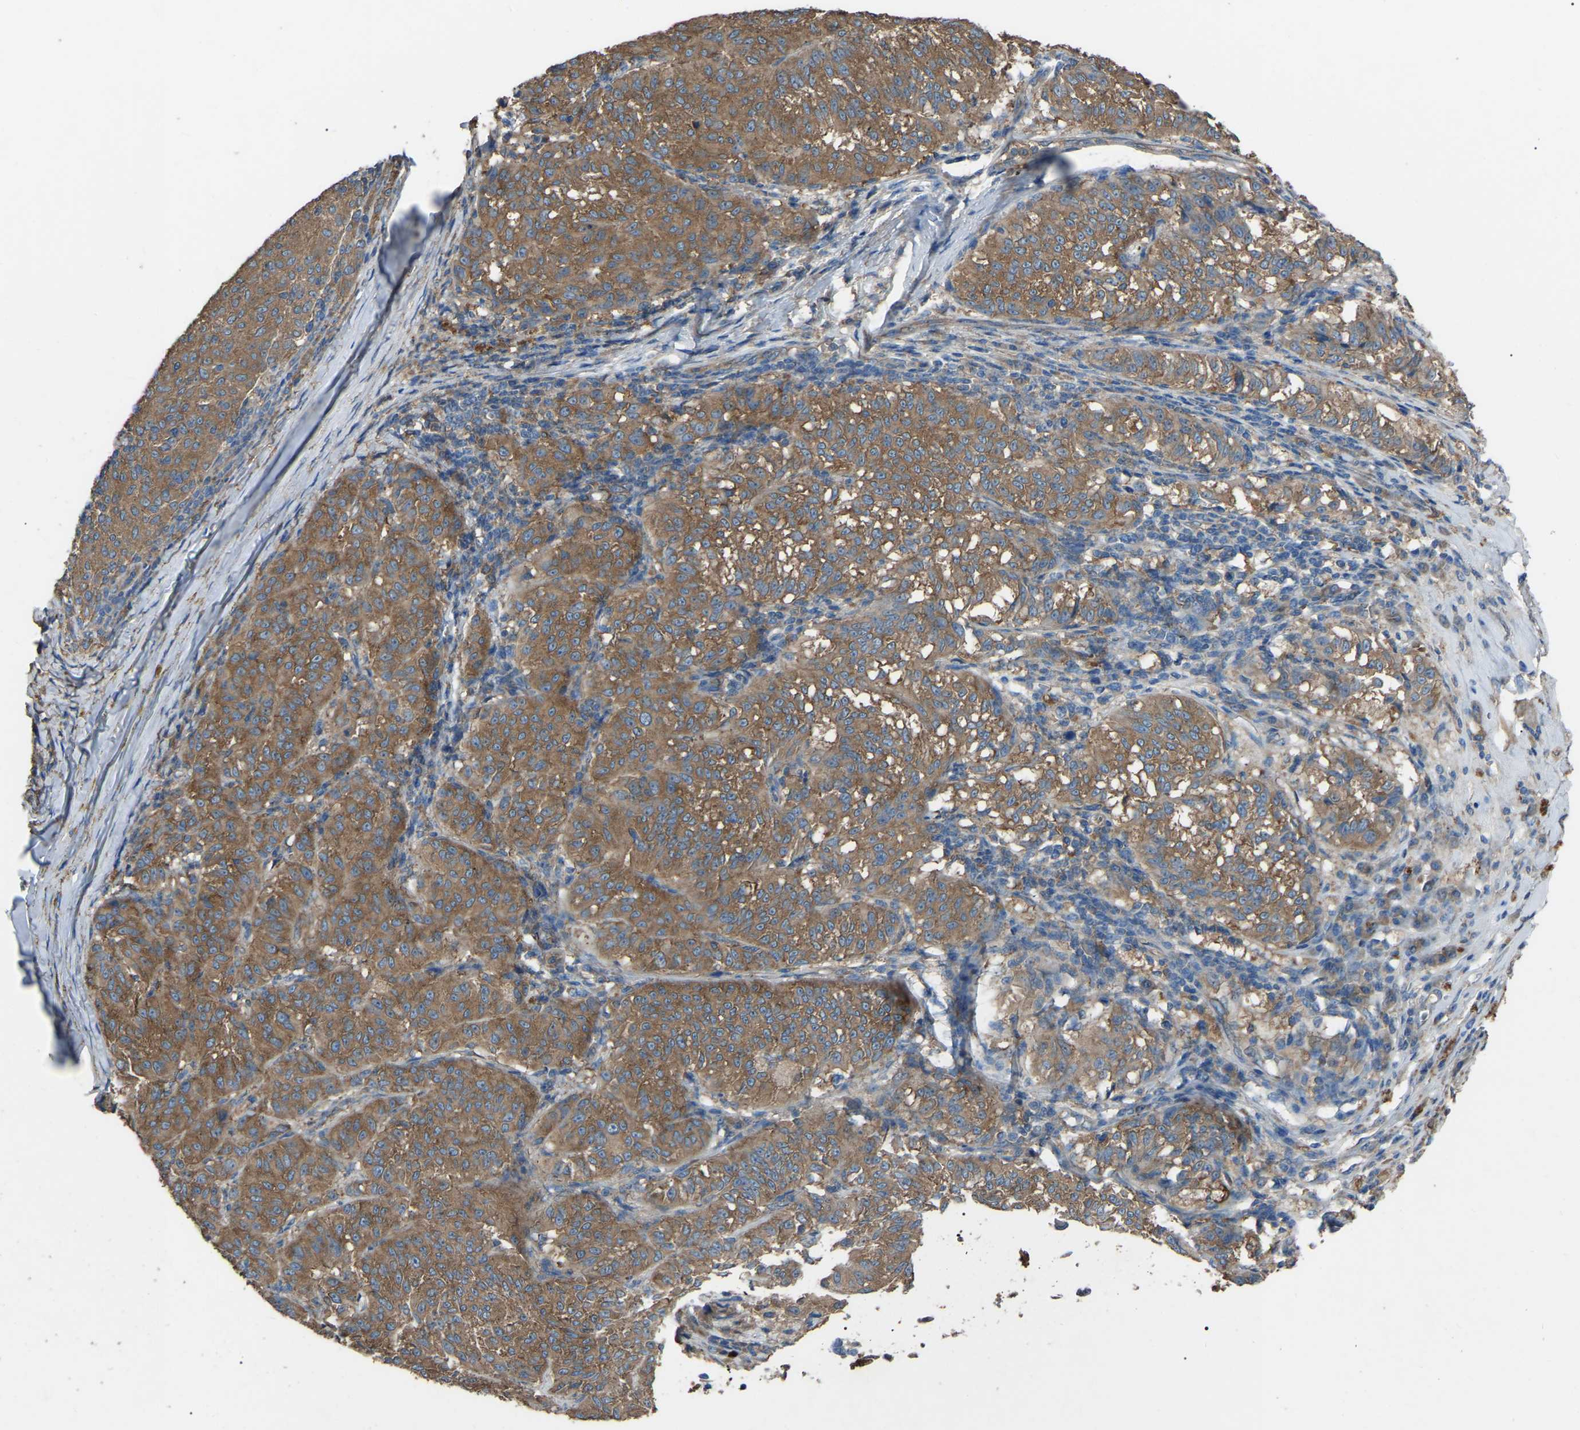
{"staining": {"intensity": "moderate", "quantity": ">75%", "location": "cytoplasmic/membranous"}, "tissue": "melanoma", "cell_type": "Tumor cells", "image_type": "cancer", "snomed": [{"axis": "morphology", "description": "Malignant melanoma, NOS"}, {"axis": "topography", "description": "Skin"}], "caption": "A histopathology image of melanoma stained for a protein shows moderate cytoplasmic/membranous brown staining in tumor cells.", "gene": "AIMP1", "patient": {"sex": "female", "age": 72}}